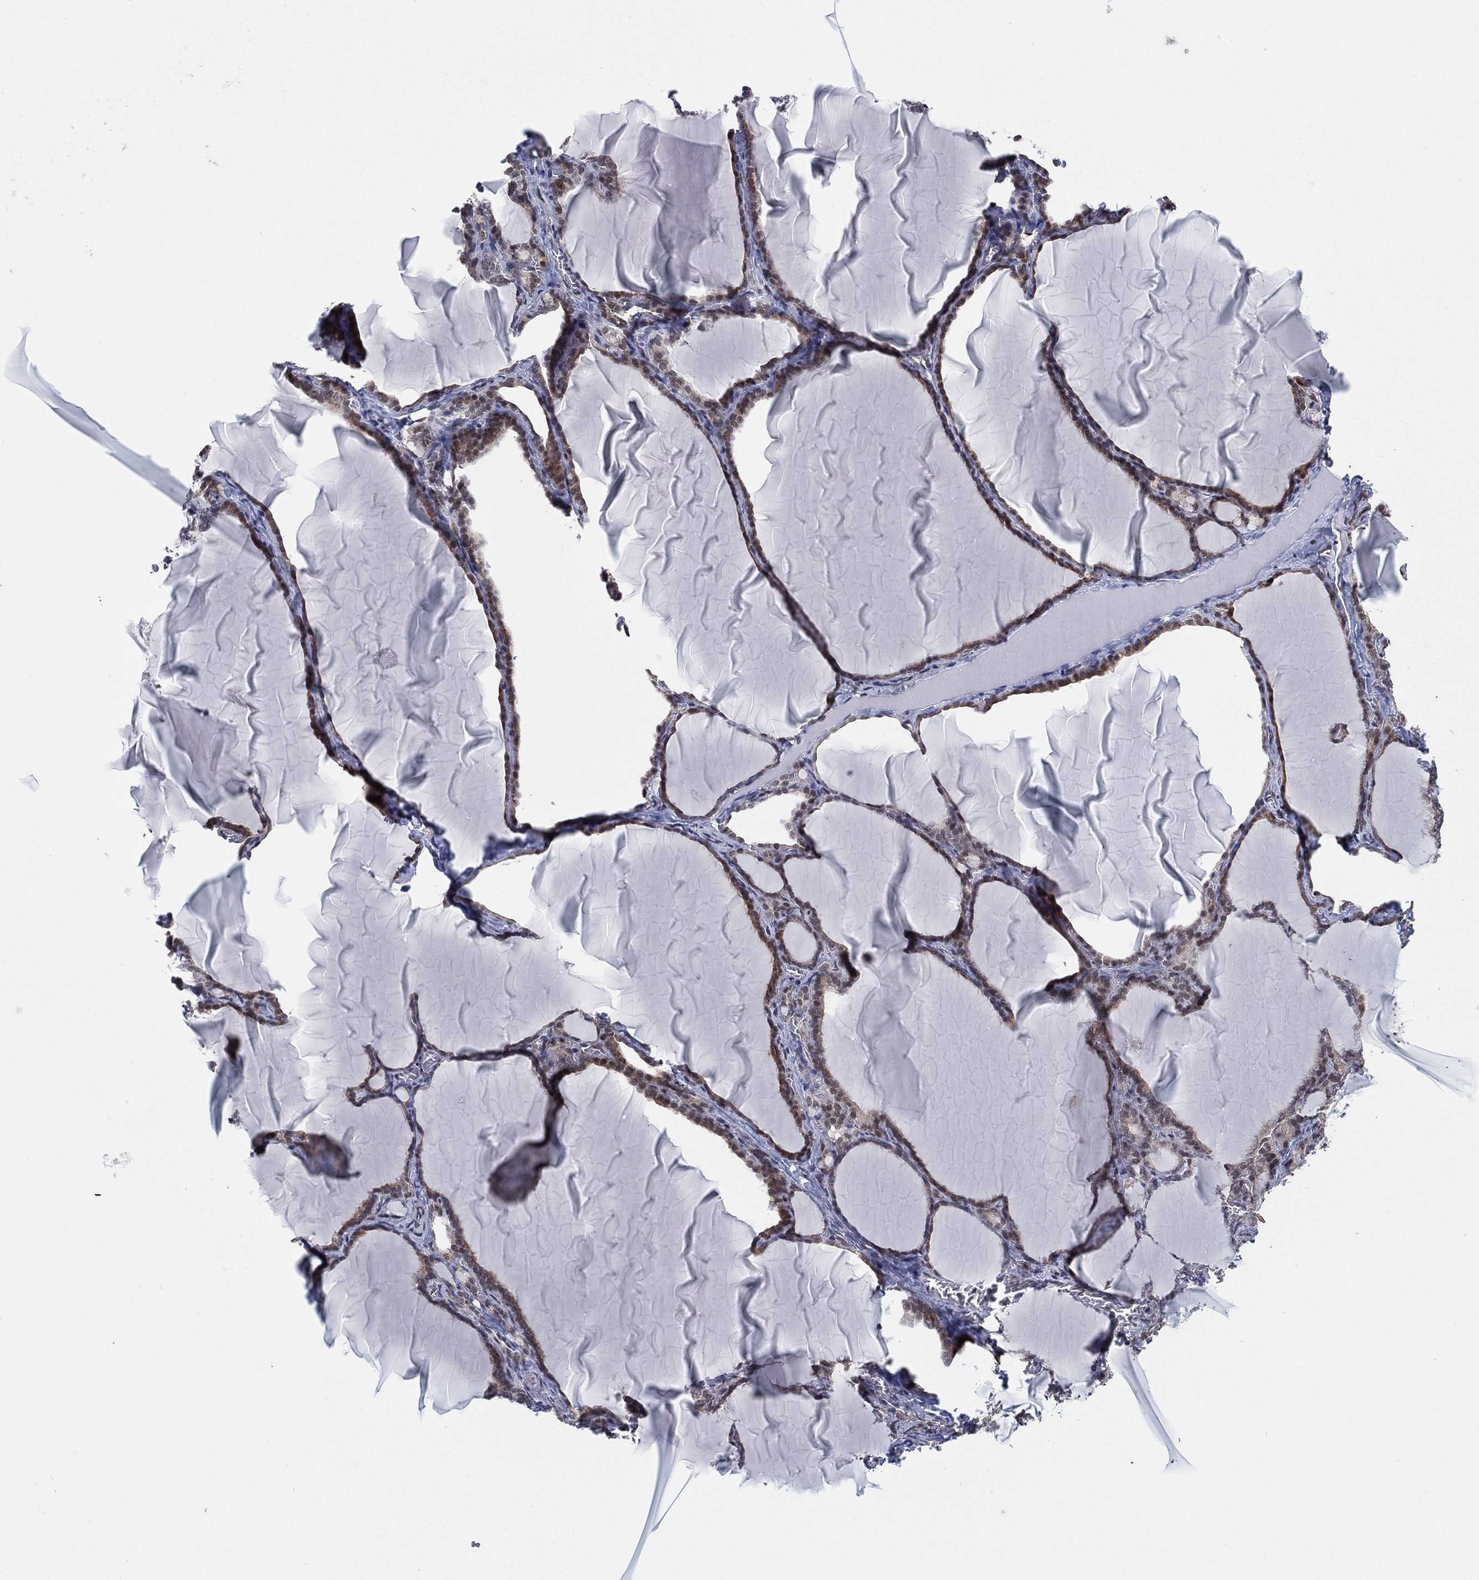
{"staining": {"intensity": "moderate", "quantity": "<25%", "location": "nuclear"}, "tissue": "thyroid gland", "cell_type": "Glandular cells", "image_type": "normal", "snomed": [{"axis": "morphology", "description": "Normal tissue, NOS"}, {"axis": "morphology", "description": "Hyperplasia, NOS"}, {"axis": "topography", "description": "Thyroid gland"}], "caption": "A brown stain highlights moderate nuclear positivity of a protein in glandular cells of benign thyroid gland. The staining was performed using DAB to visualize the protein expression in brown, while the nuclei were stained in blue with hematoxylin (Magnification: 20x).", "gene": "DGCR8", "patient": {"sex": "female", "age": 27}}